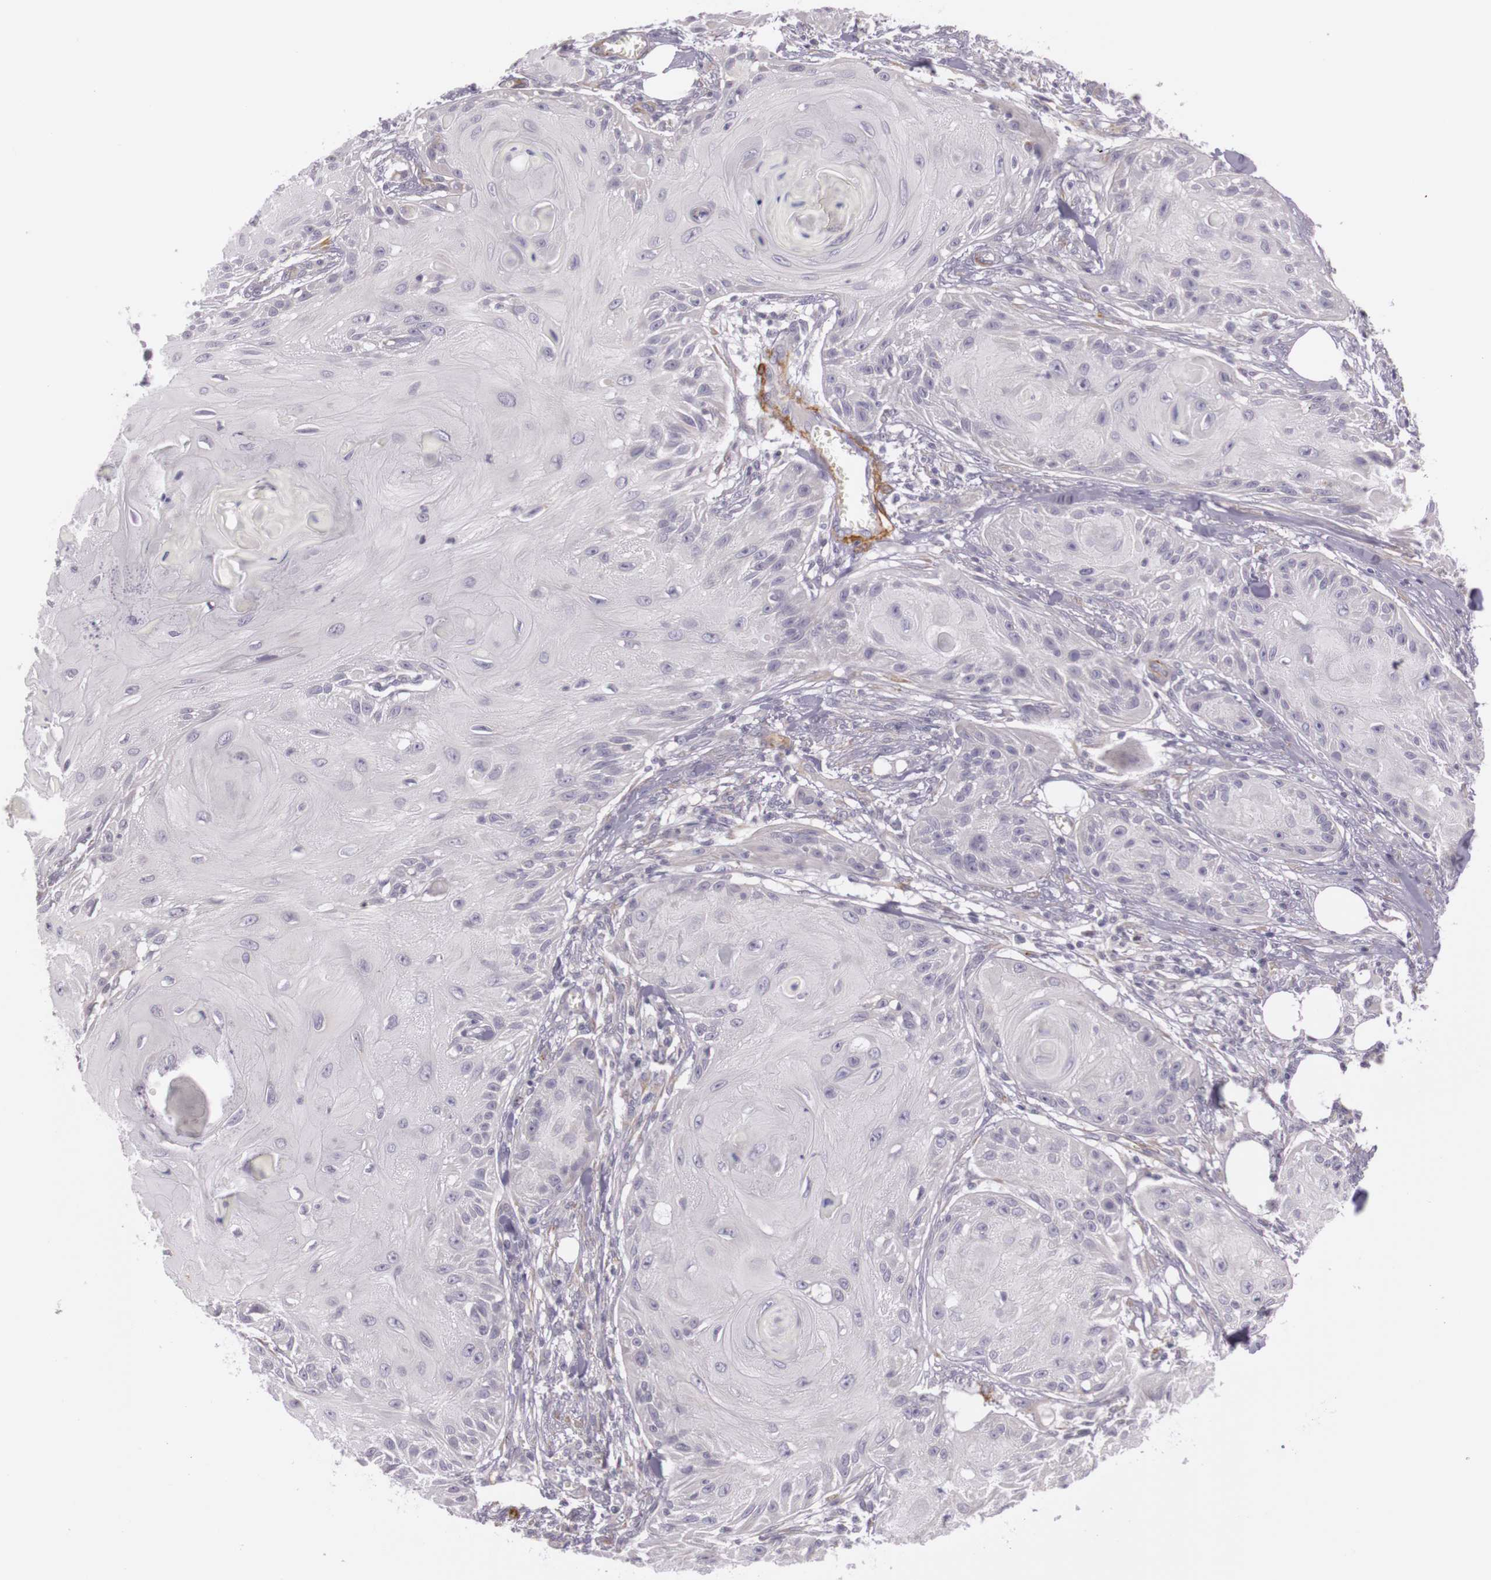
{"staining": {"intensity": "negative", "quantity": "none", "location": "none"}, "tissue": "skin cancer", "cell_type": "Tumor cells", "image_type": "cancer", "snomed": [{"axis": "morphology", "description": "Squamous cell carcinoma, NOS"}, {"axis": "topography", "description": "Skin"}], "caption": "Tumor cells are negative for protein expression in human skin cancer.", "gene": "CNTN2", "patient": {"sex": "female", "age": 88}}